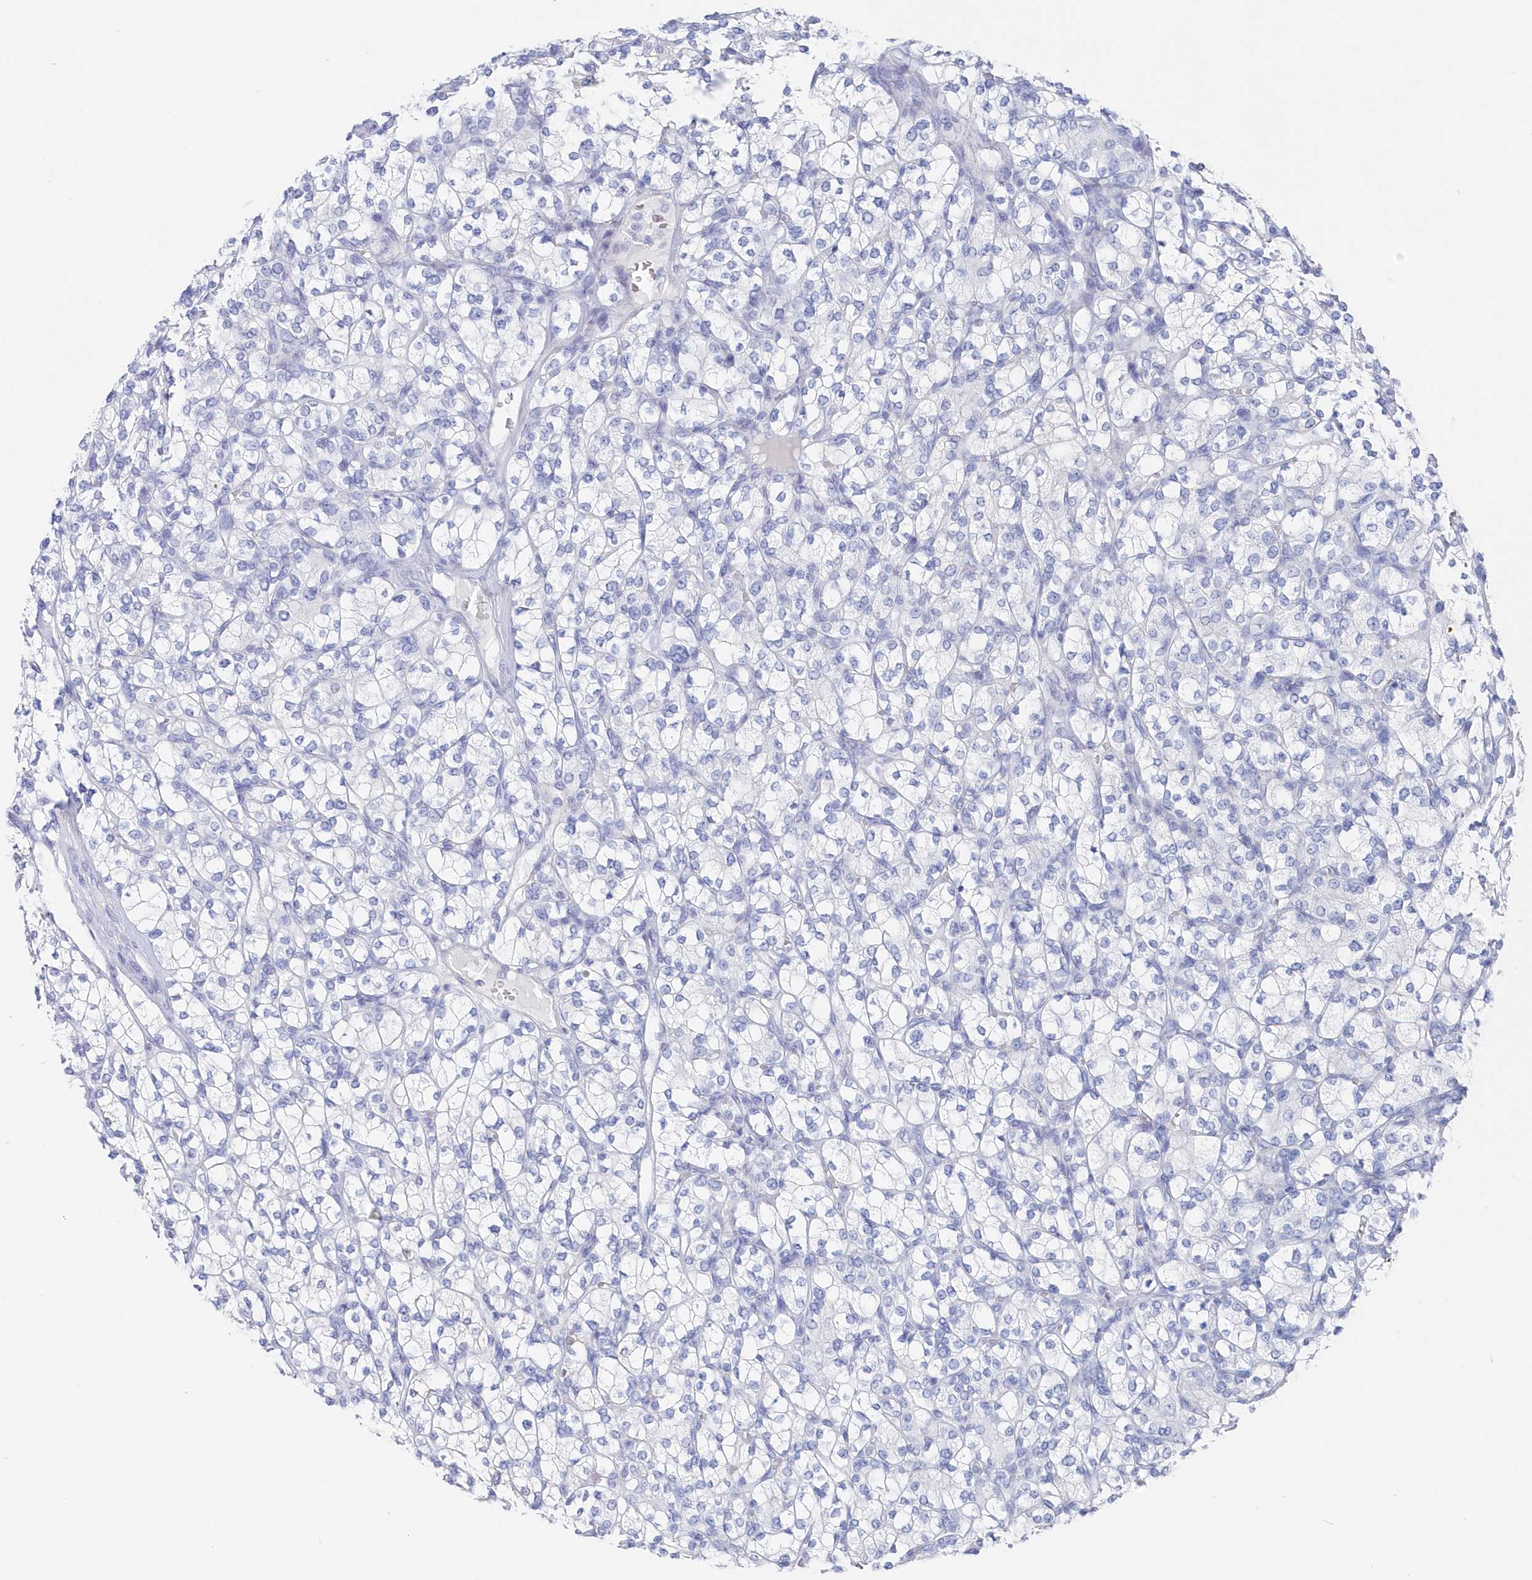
{"staining": {"intensity": "negative", "quantity": "none", "location": "none"}, "tissue": "renal cancer", "cell_type": "Tumor cells", "image_type": "cancer", "snomed": [{"axis": "morphology", "description": "Adenocarcinoma, NOS"}, {"axis": "topography", "description": "Kidney"}], "caption": "This image is of renal cancer (adenocarcinoma) stained with immunohistochemistry to label a protein in brown with the nuclei are counter-stained blue. There is no staining in tumor cells.", "gene": "CSNK1G2", "patient": {"sex": "male", "age": 77}}